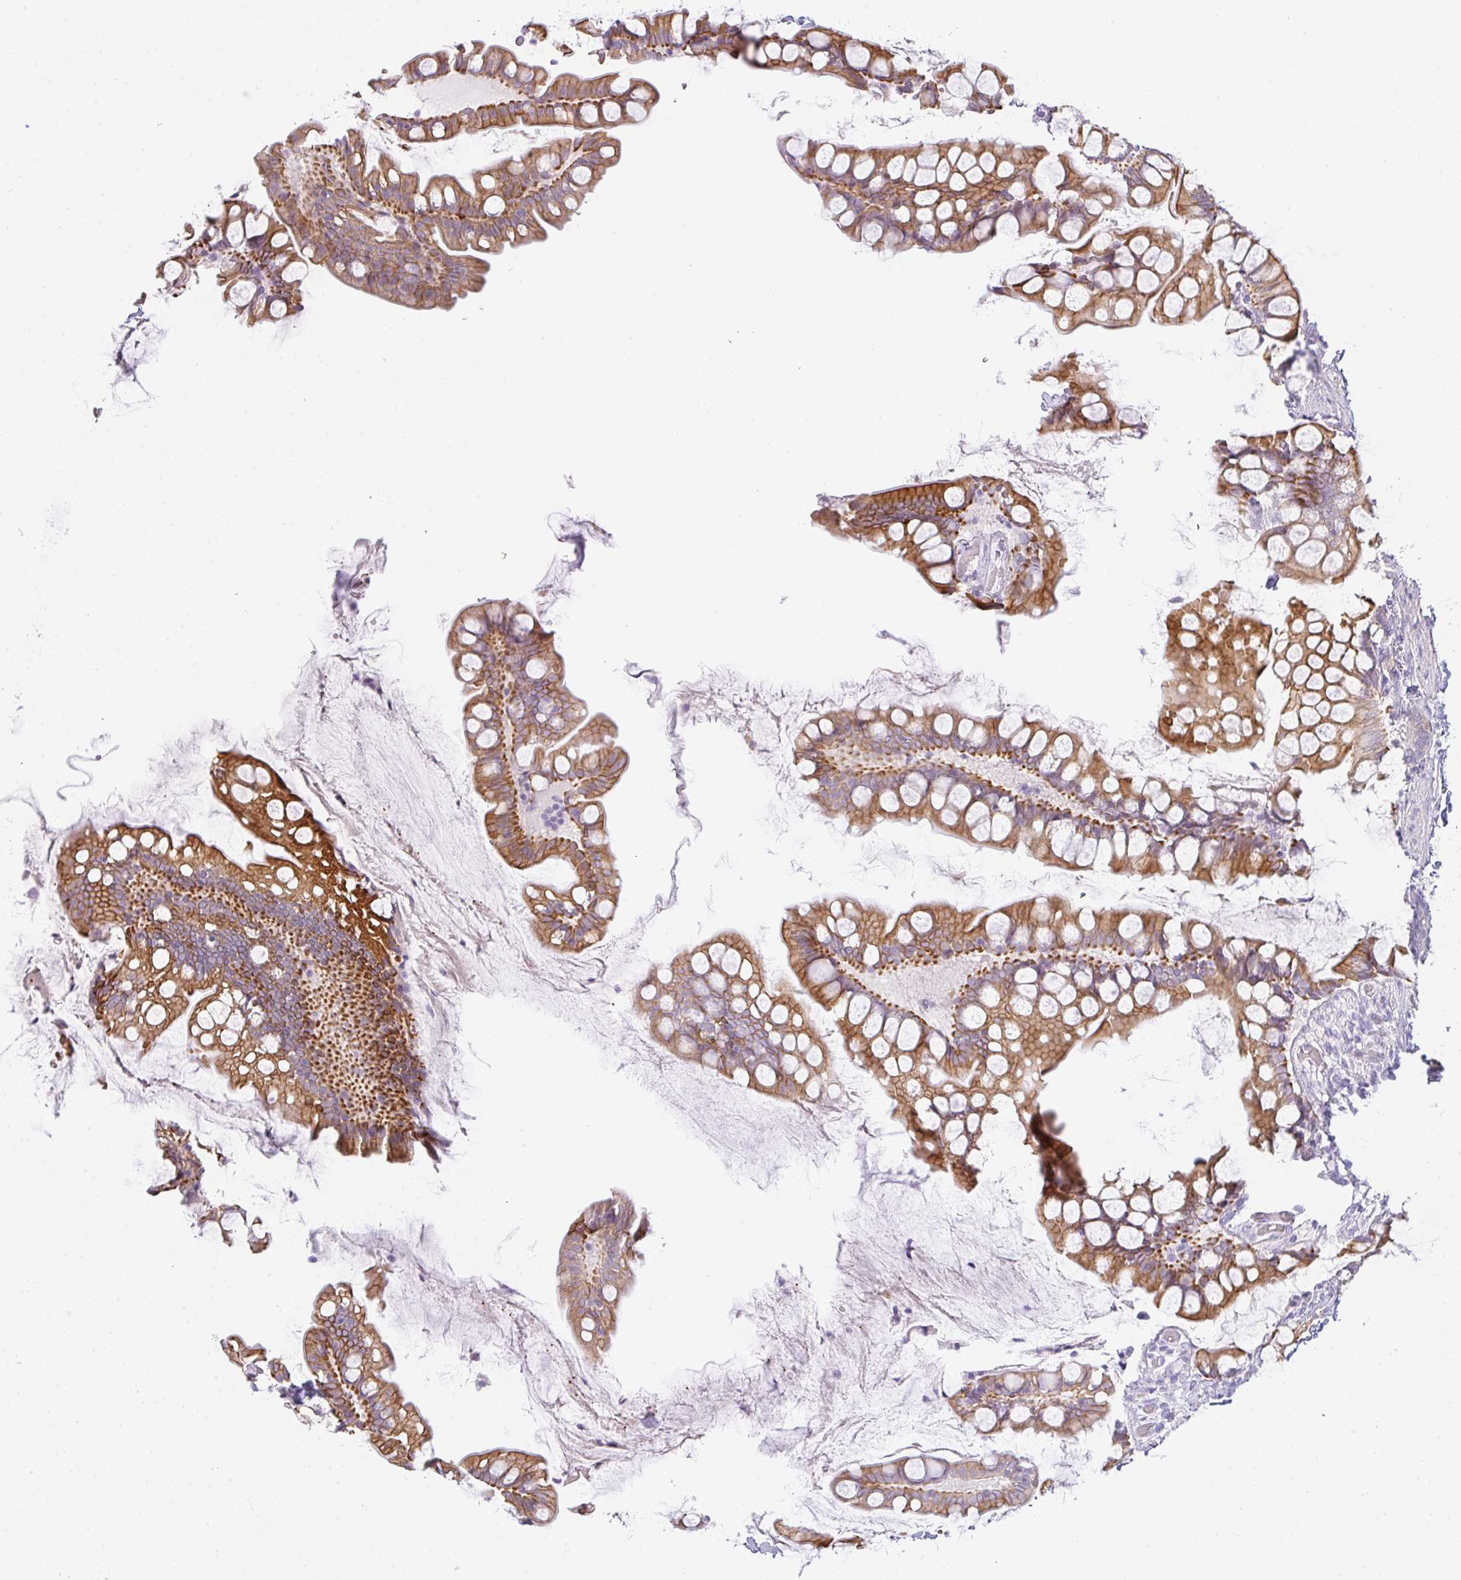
{"staining": {"intensity": "strong", "quantity": "25%-75%", "location": "cytoplasmic/membranous"}, "tissue": "small intestine", "cell_type": "Glandular cells", "image_type": "normal", "snomed": [{"axis": "morphology", "description": "Normal tissue, NOS"}, {"axis": "topography", "description": "Small intestine"}], "caption": "Immunohistochemistry (IHC) histopathology image of benign small intestine: small intestine stained using immunohistochemistry (IHC) exhibits high levels of strong protein expression localized specifically in the cytoplasmic/membranous of glandular cells, appearing as a cytoplasmic/membranous brown color.", "gene": "SIRPB2", "patient": {"sex": "male", "age": 70}}